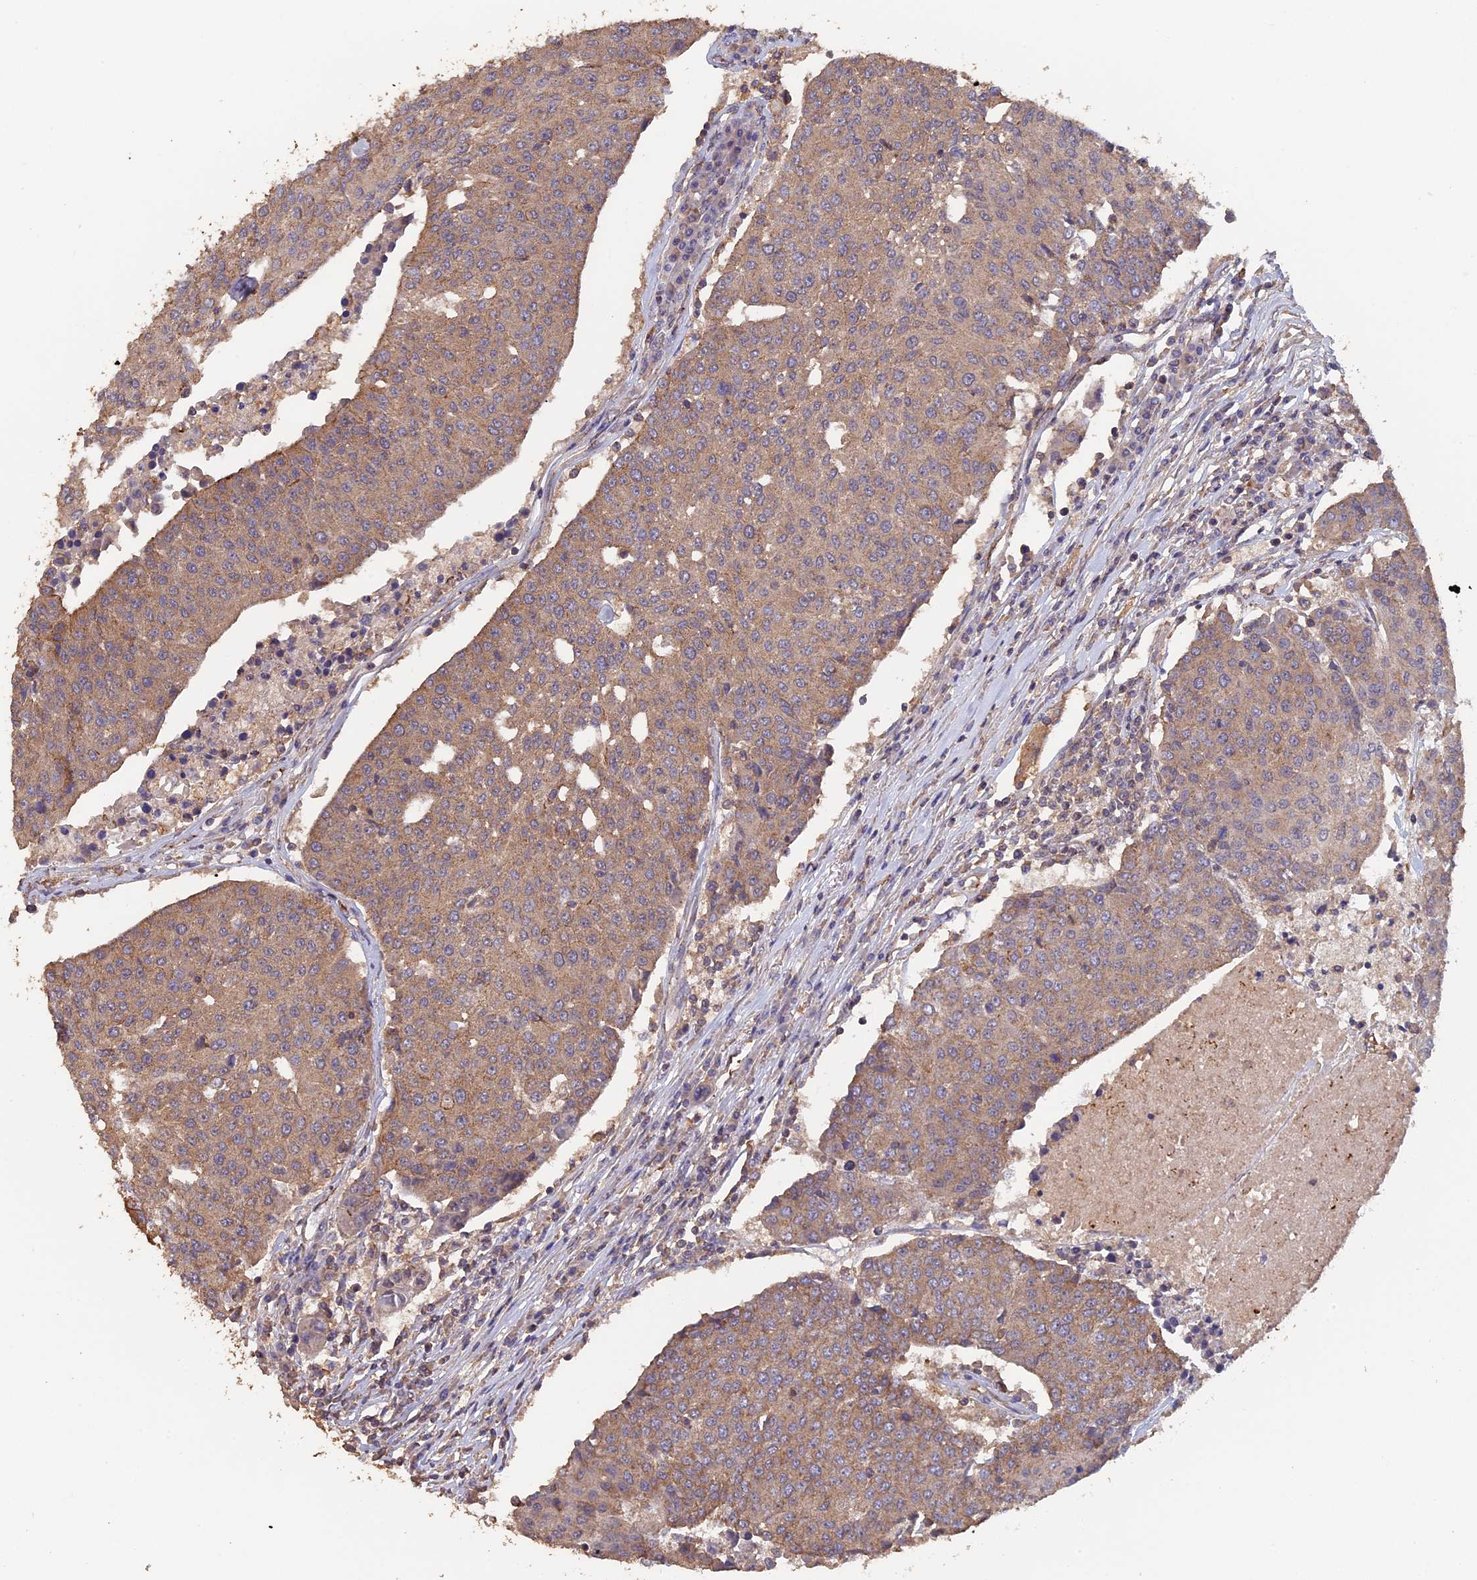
{"staining": {"intensity": "weak", "quantity": ">75%", "location": "cytoplasmic/membranous"}, "tissue": "urothelial cancer", "cell_type": "Tumor cells", "image_type": "cancer", "snomed": [{"axis": "morphology", "description": "Urothelial carcinoma, High grade"}, {"axis": "topography", "description": "Urinary bladder"}], "caption": "This micrograph shows IHC staining of urothelial carcinoma (high-grade), with low weak cytoplasmic/membranous staining in approximately >75% of tumor cells.", "gene": "PIGQ", "patient": {"sex": "female", "age": 85}}